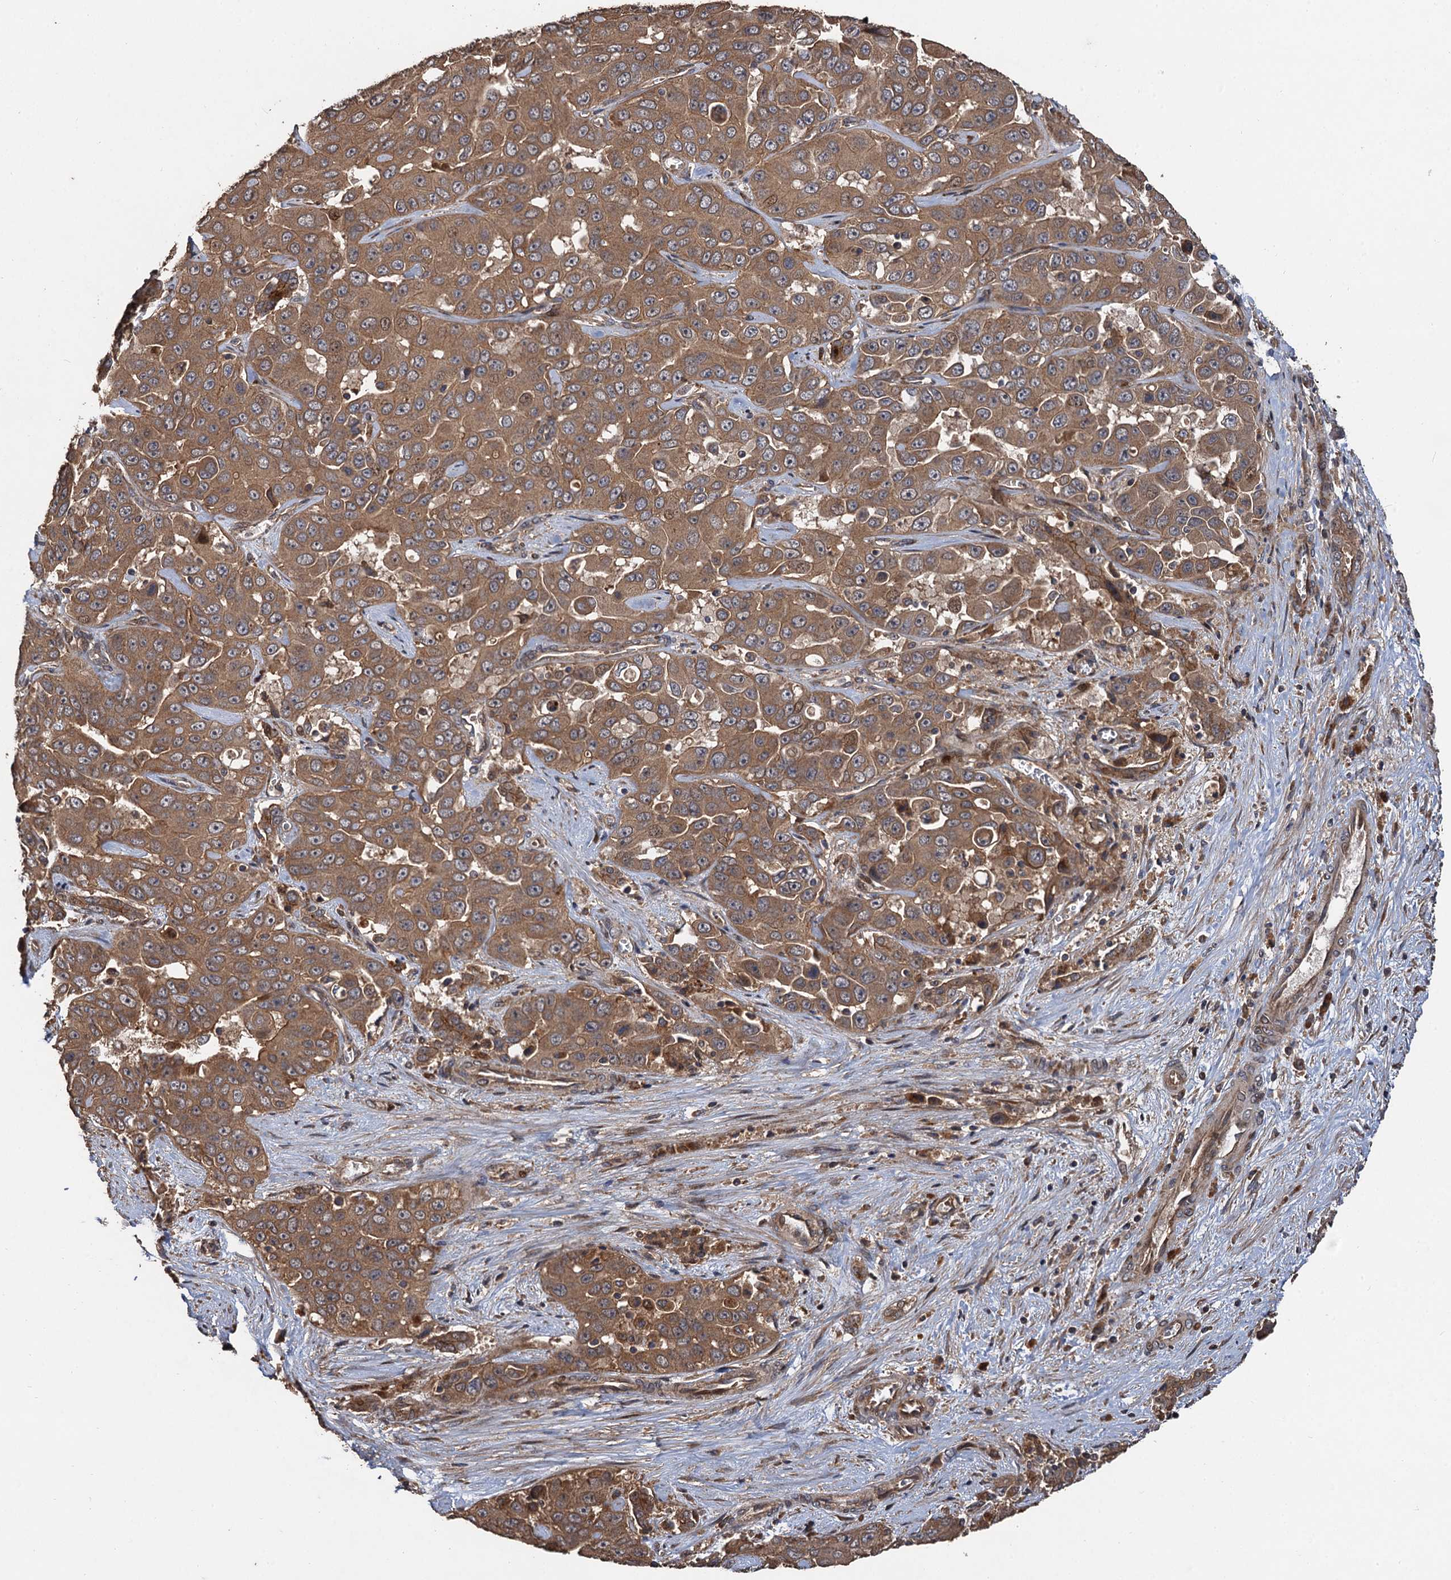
{"staining": {"intensity": "moderate", "quantity": ">75%", "location": "cytoplasmic/membranous"}, "tissue": "liver cancer", "cell_type": "Tumor cells", "image_type": "cancer", "snomed": [{"axis": "morphology", "description": "Cholangiocarcinoma"}, {"axis": "topography", "description": "Liver"}], "caption": "A photomicrograph of liver cancer stained for a protein reveals moderate cytoplasmic/membranous brown staining in tumor cells. (Stains: DAB (3,3'-diaminobenzidine) in brown, nuclei in blue, Microscopy: brightfield microscopy at high magnification).", "gene": "TMEM39B", "patient": {"sex": "female", "age": 52}}